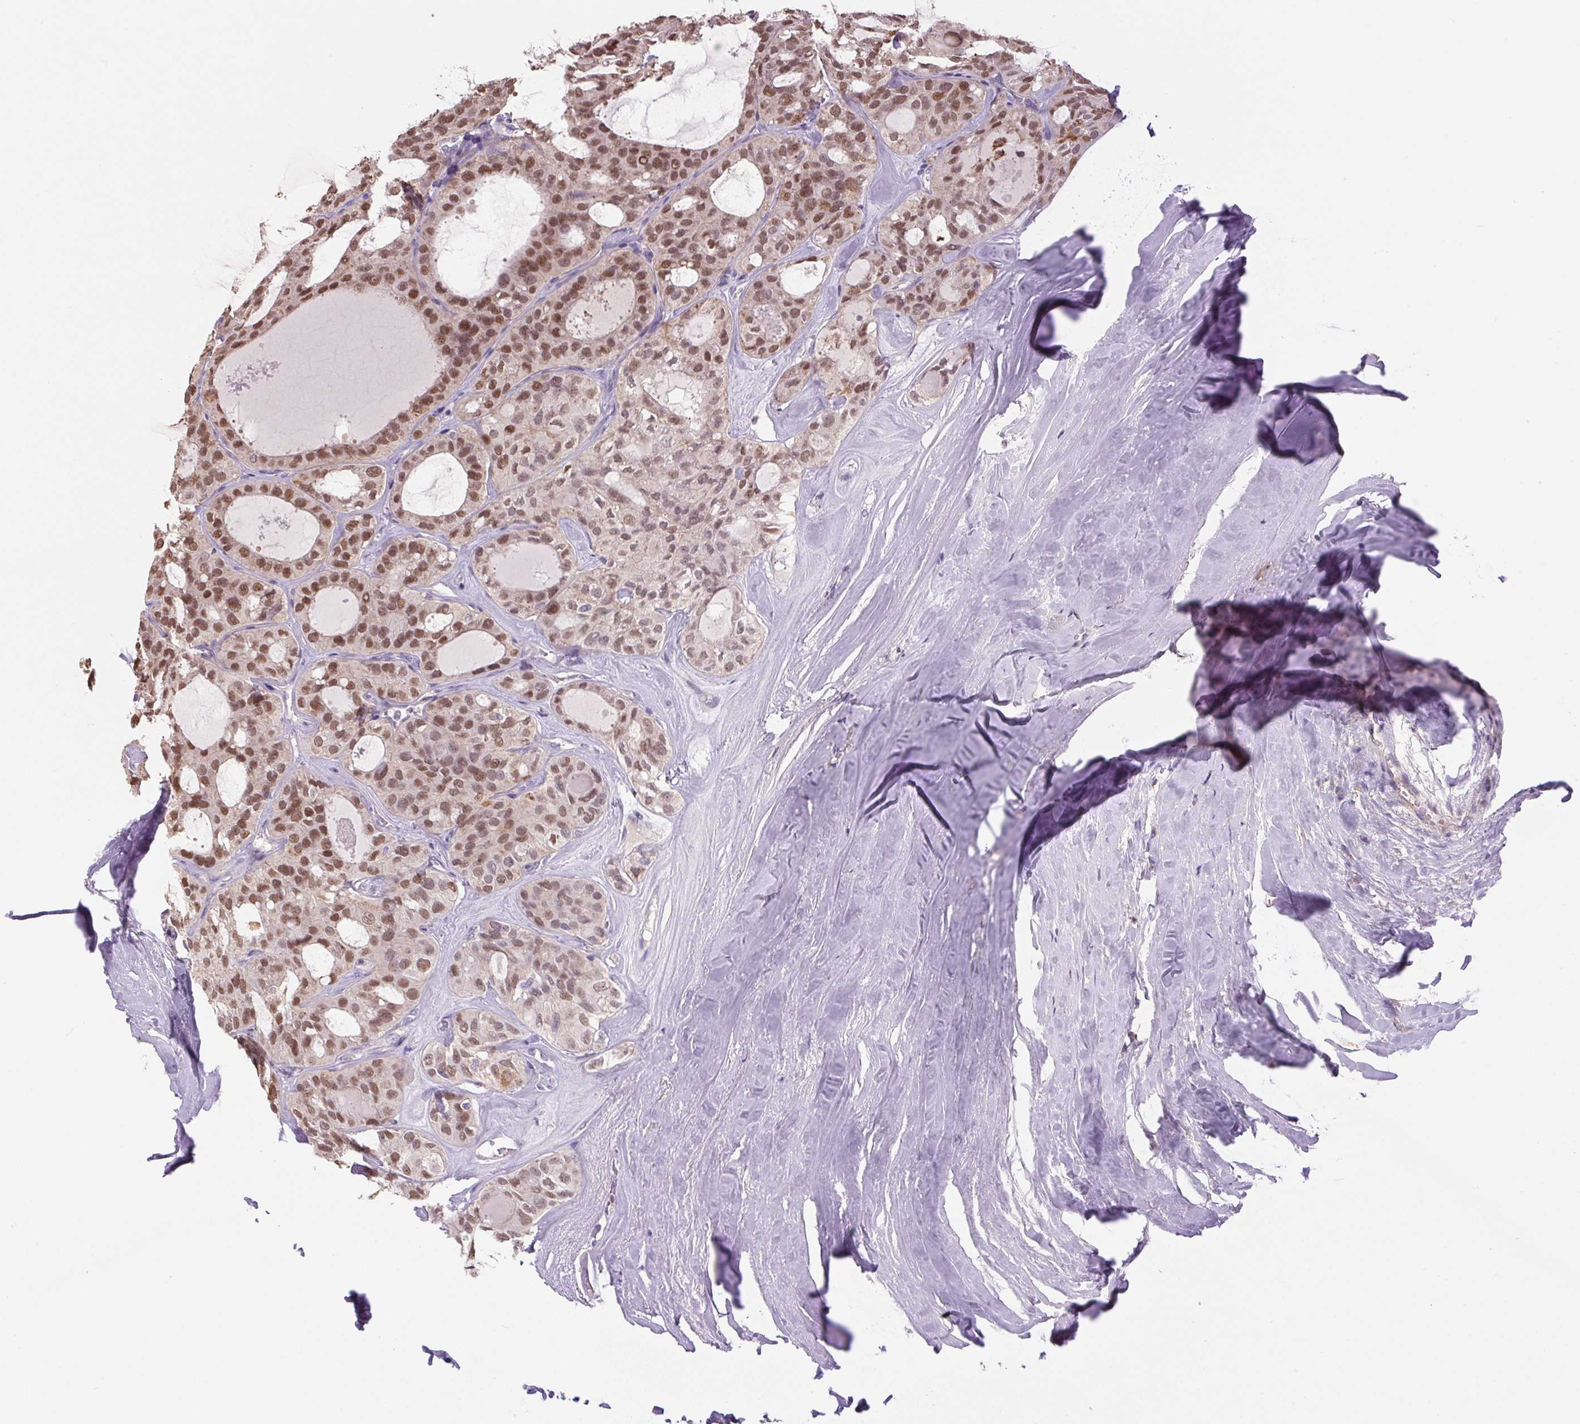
{"staining": {"intensity": "moderate", "quantity": ">75%", "location": "nuclear"}, "tissue": "thyroid cancer", "cell_type": "Tumor cells", "image_type": "cancer", "snomed": [{"axis": "morphology", "description": "Follicular adenoma carcinoma, NOS"}, {"axis": "topography", "description": "Thyroid gland"}], "caption": "The immunohistochemical stain highlights moderate nuclear expression in tumor cells of thyroid cancer (follicular adenoma carcinoma) tissue.", "gene": "SGF29", "patient": {"sex": "male", "age": 75}}